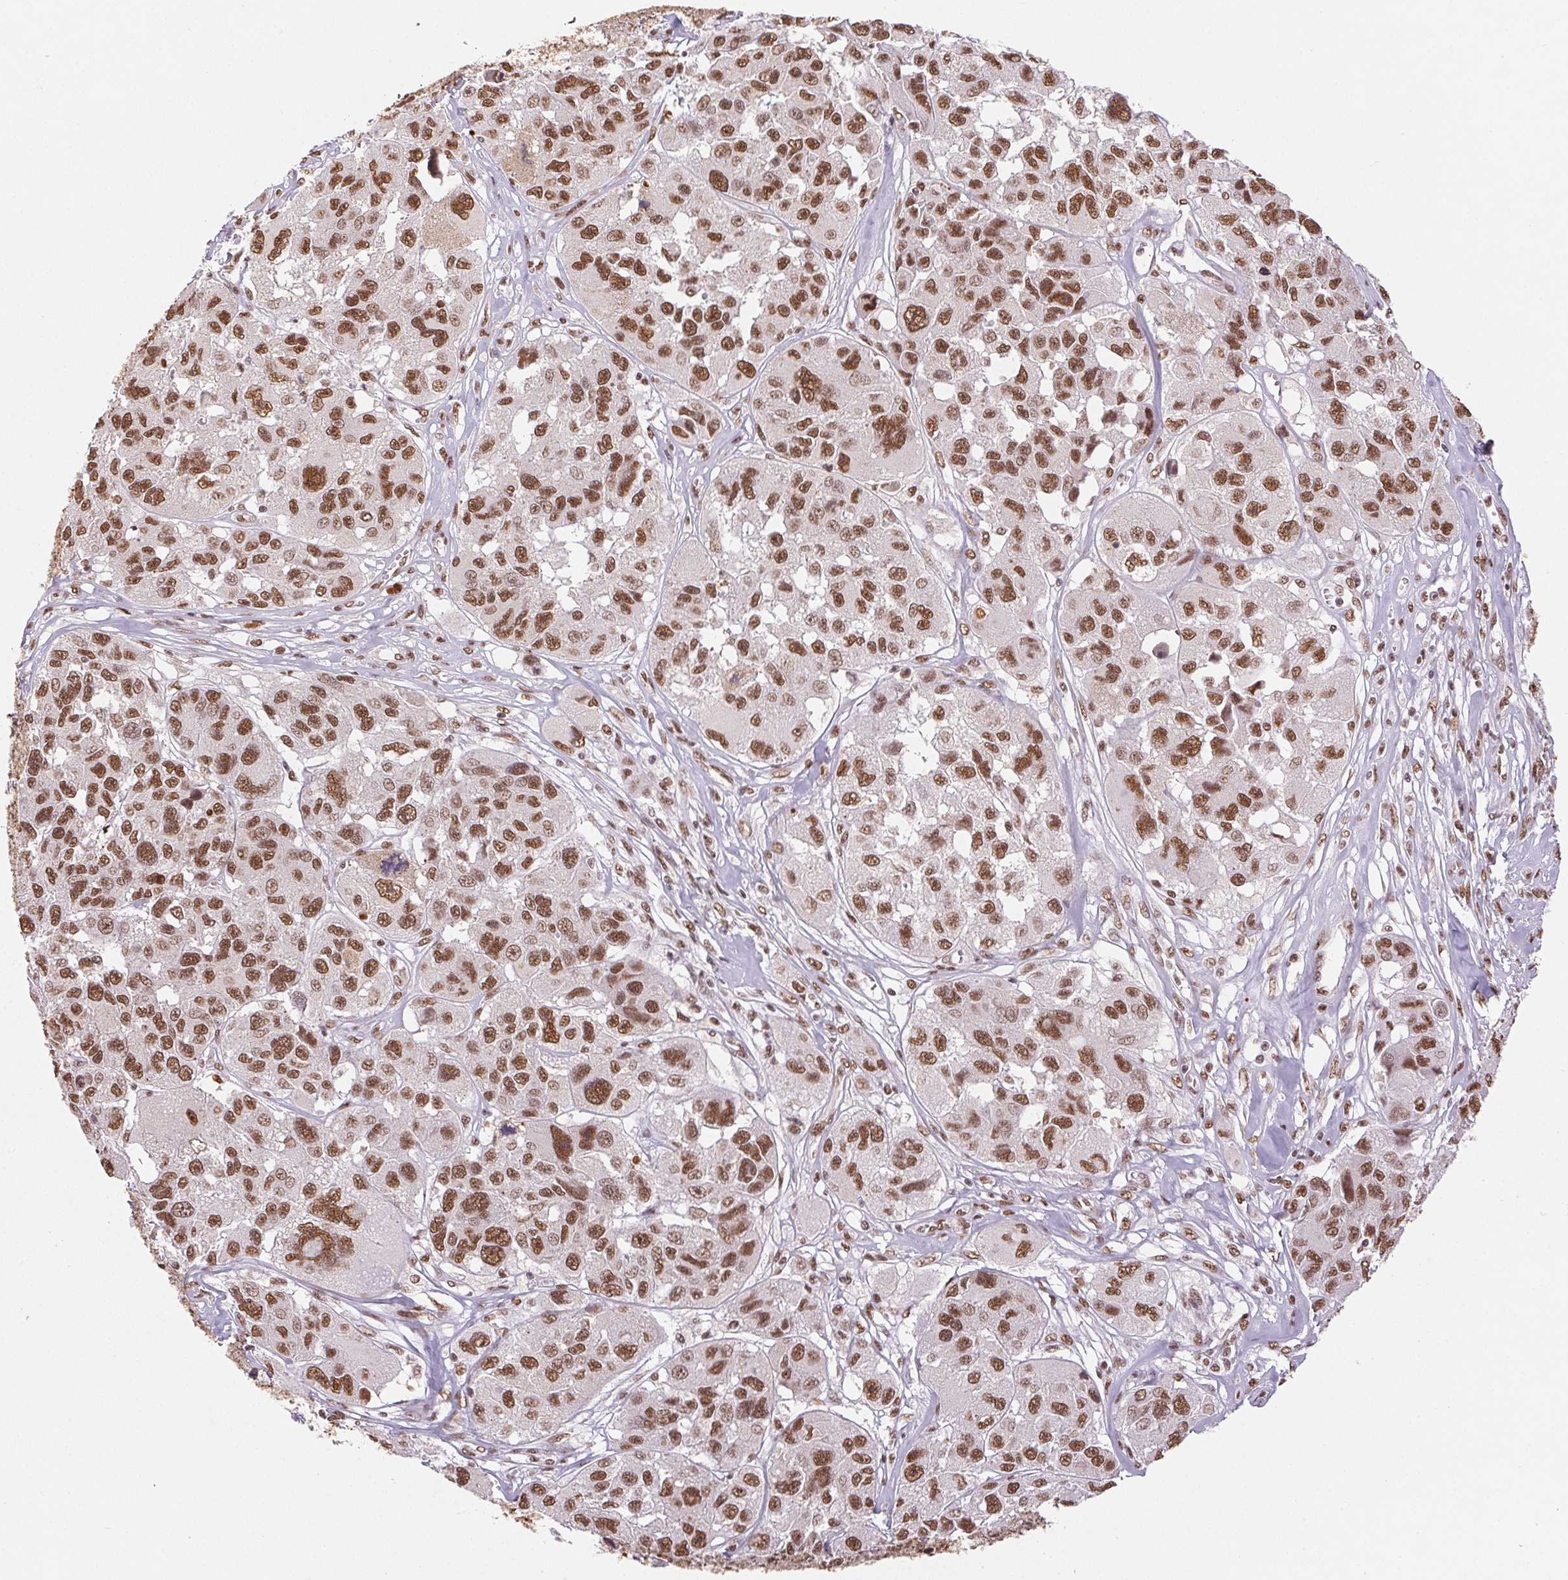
{"staining": {"intensity": "moderate", "quantity": ">75%", "location": "nuclear"}, "tissue": "melanoma", "cell_type": "Tumor cells", "image_type": "cancer", "snomed": [{"axis": "morphology", "description": "Malignant melanoma, NOS"}, {"axis": "topography", "description": "Skin"}], "caption": "Human melanoma stained with a brown dye shows moderate nuclear positive expression in approximately >75% of tumor cells.", "gene": "SNRPG", "patient": {"sex": "female", "age": 66}}